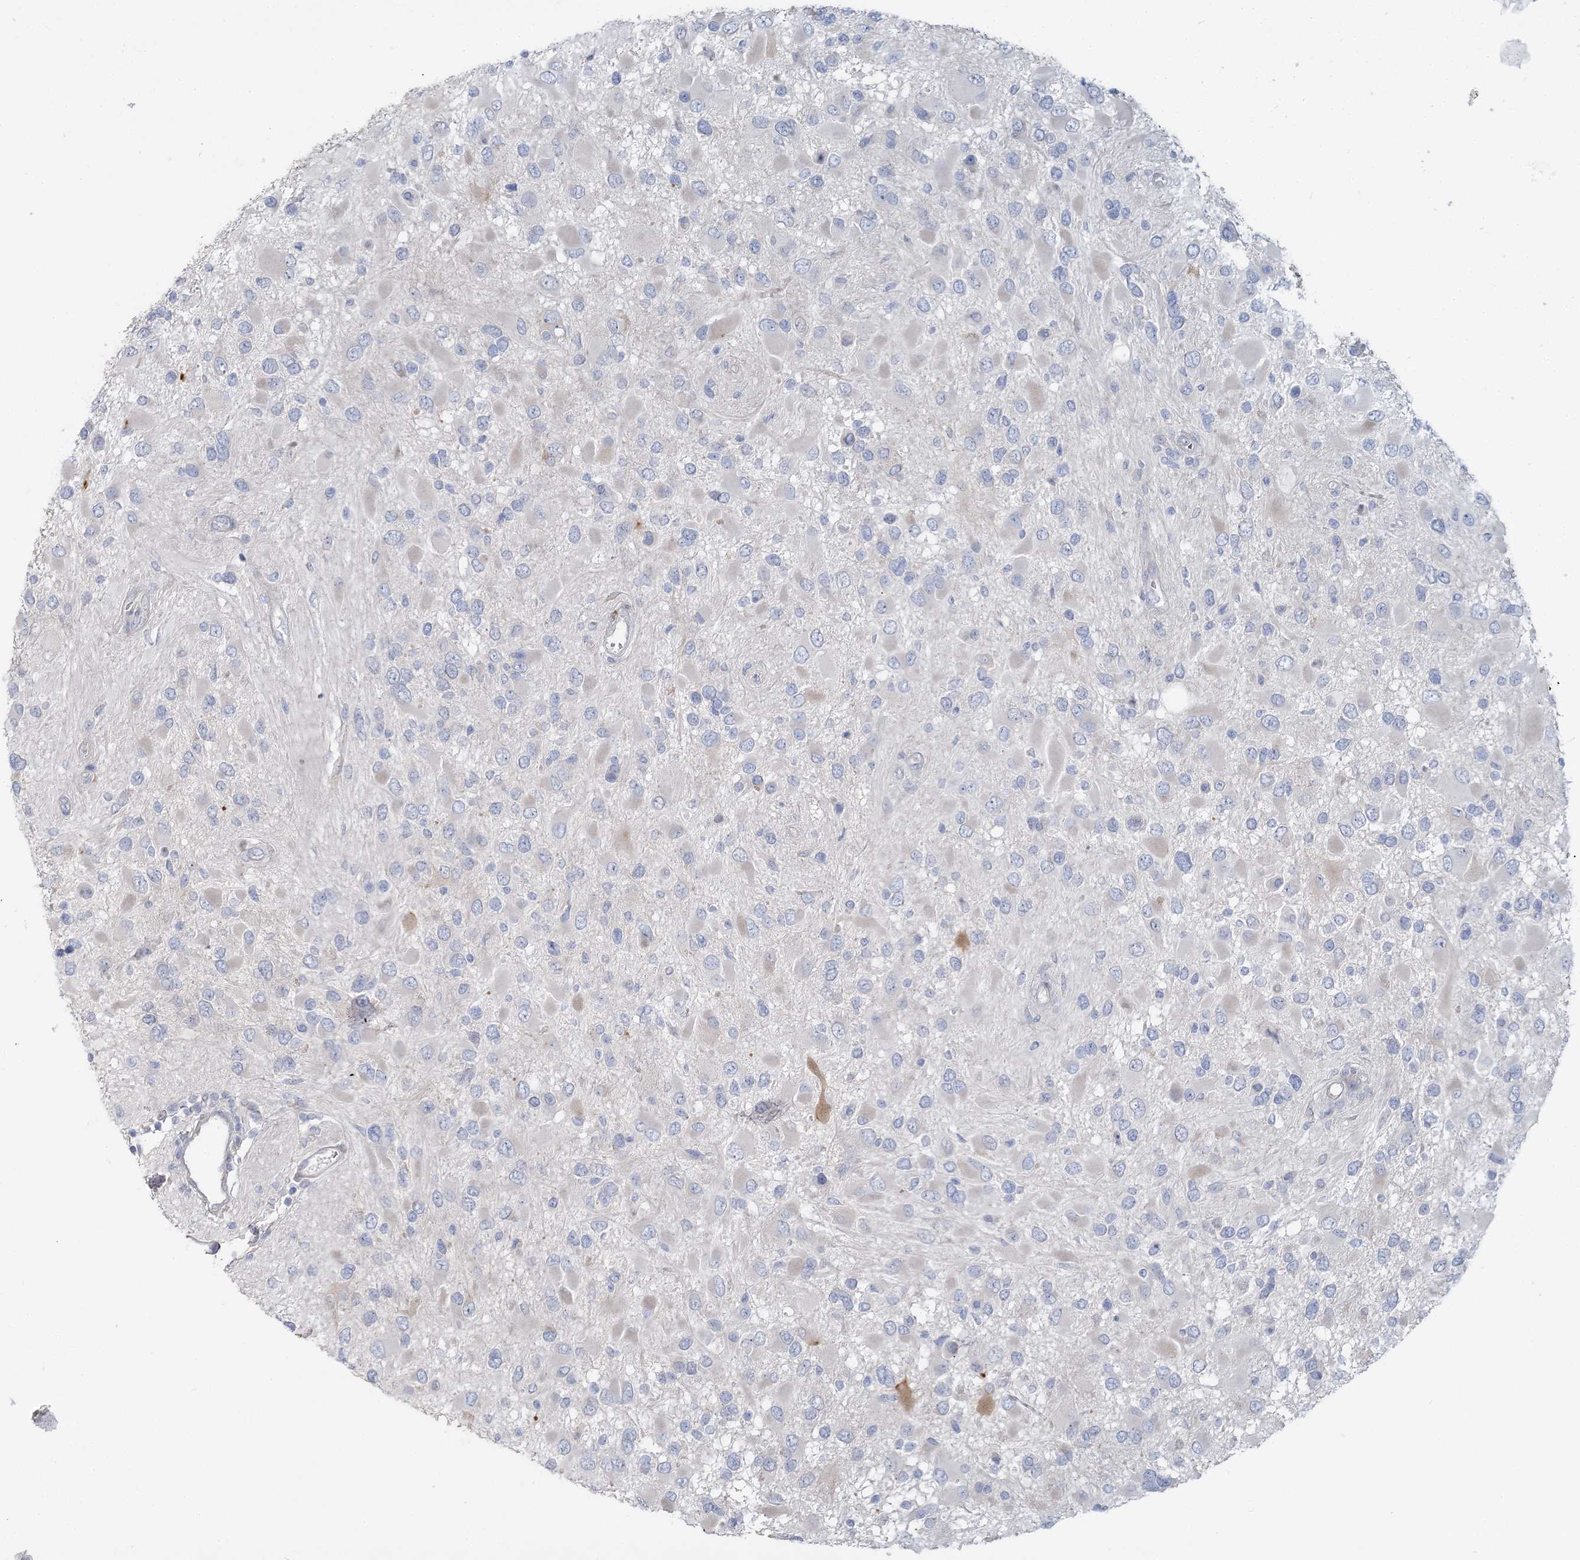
{"staining": {"intensity": "negative", "quantity": "none", "location": "none"}, "tissue": "glioma", "cell_type": "Tumor cells", "image_type": "cancer", "snomed": [{"axis": "morphology", "description": "Glioma, malignant, High grade"}, {"axis": "topography", "description": "Brain"}], "caption": "Image shows no significant protein positivity in tumor cells of glioma.", "gene": "CMBL", "patient": {"sex": "male", "age": 53}}